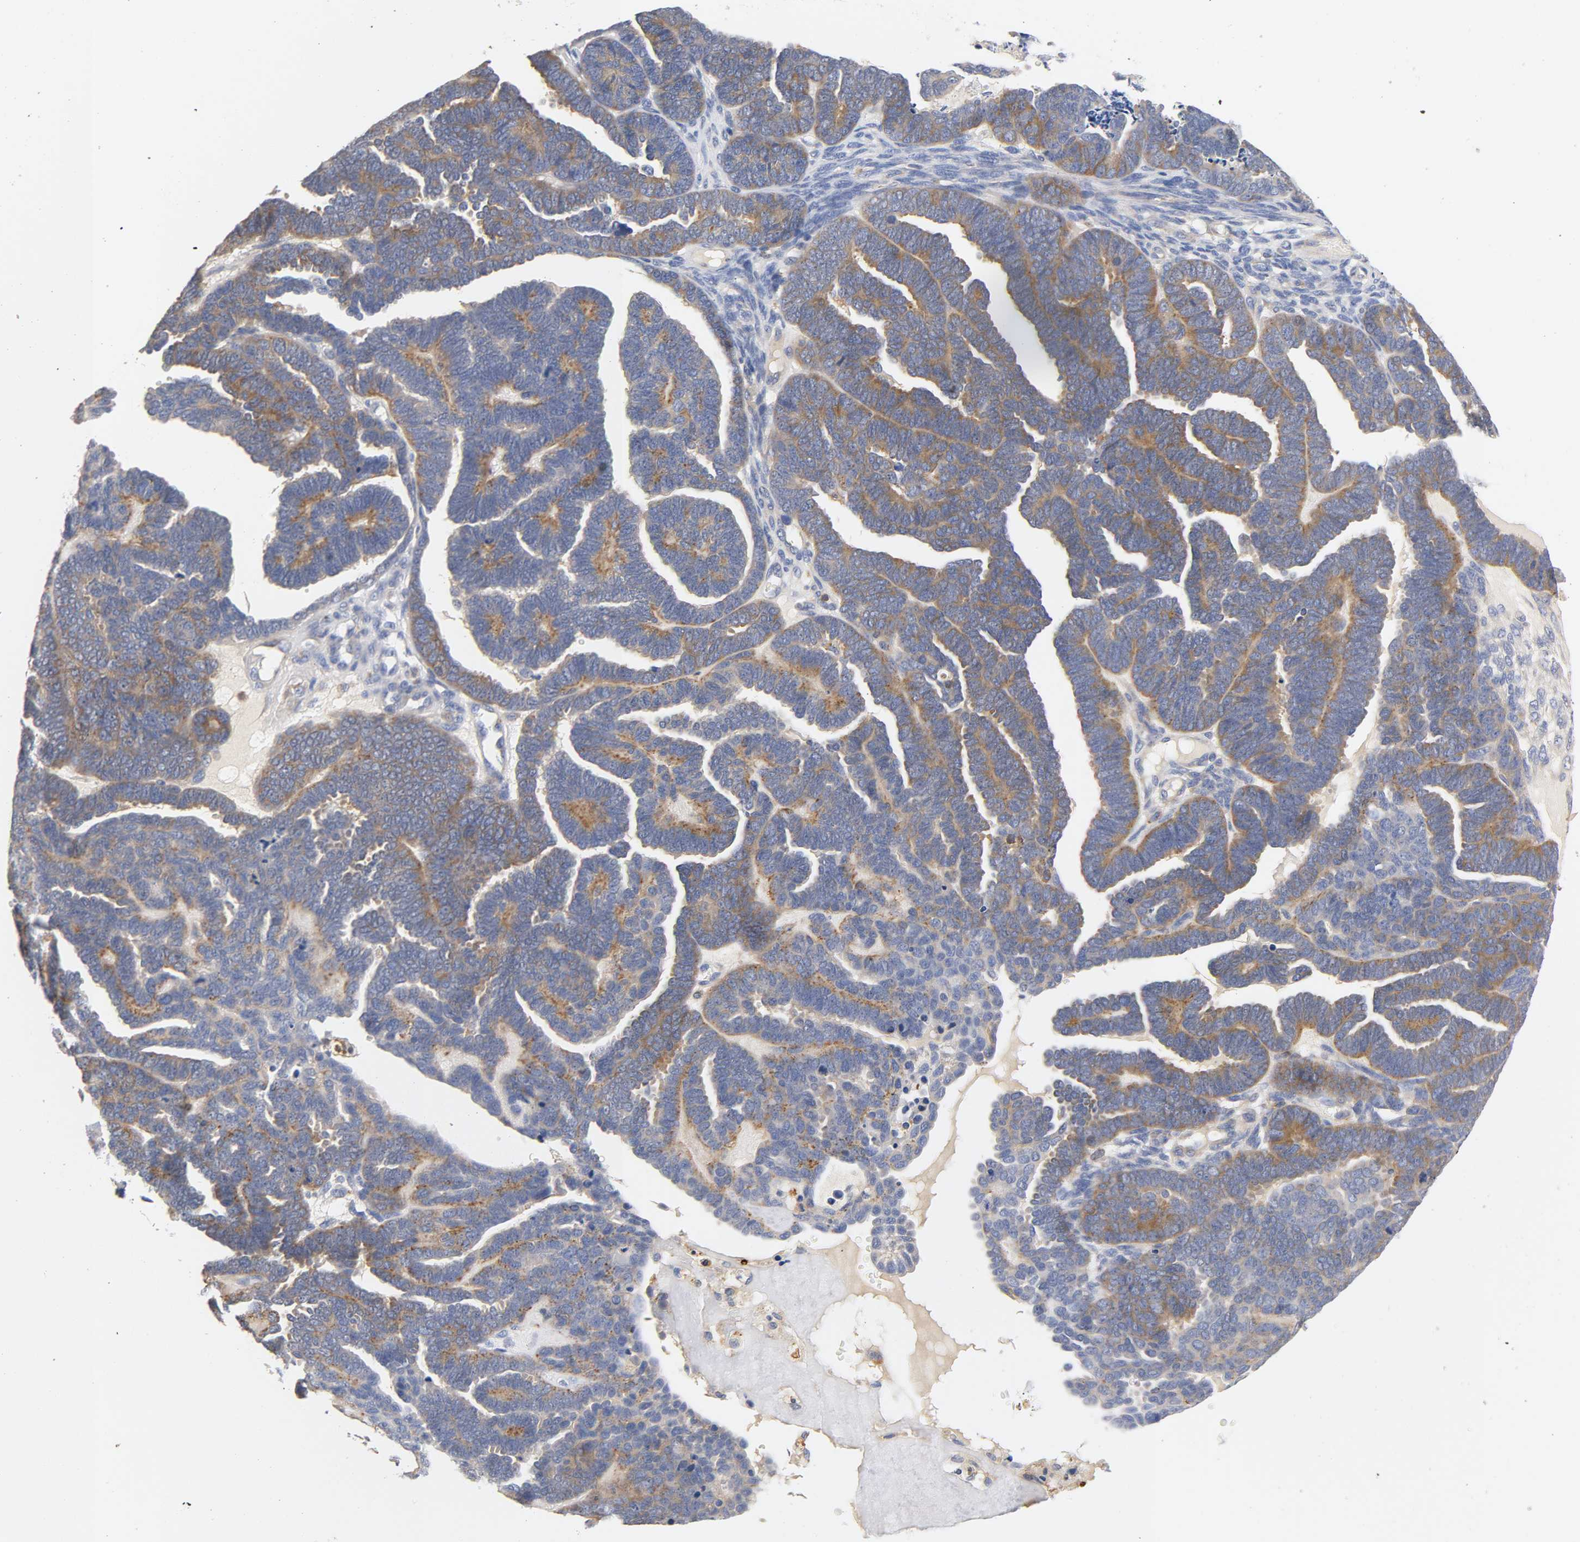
{"staining": {"intensity": "moderate", "quantity": "25%-75%", "location": "cytoplasmic/membranous"}, "tissue": "endometrial cancer", "cell_type": "Tumor cells", "image_type": "cancer", "snomed": [{"axis": "morphology", "description": "Neoplasm, malignant, NOS"}, {"axis": "topography", "description": "Endometrium"}], "caption": "The histopathology image exhibits staining of endometrial cancer (malignant neoplasm), revealing moderate cytoplasmic/membranous protein staining (brown color) within tumor cells.", "gene": "SEMA5A", "patient": {"sex": "female", "age": 74}}